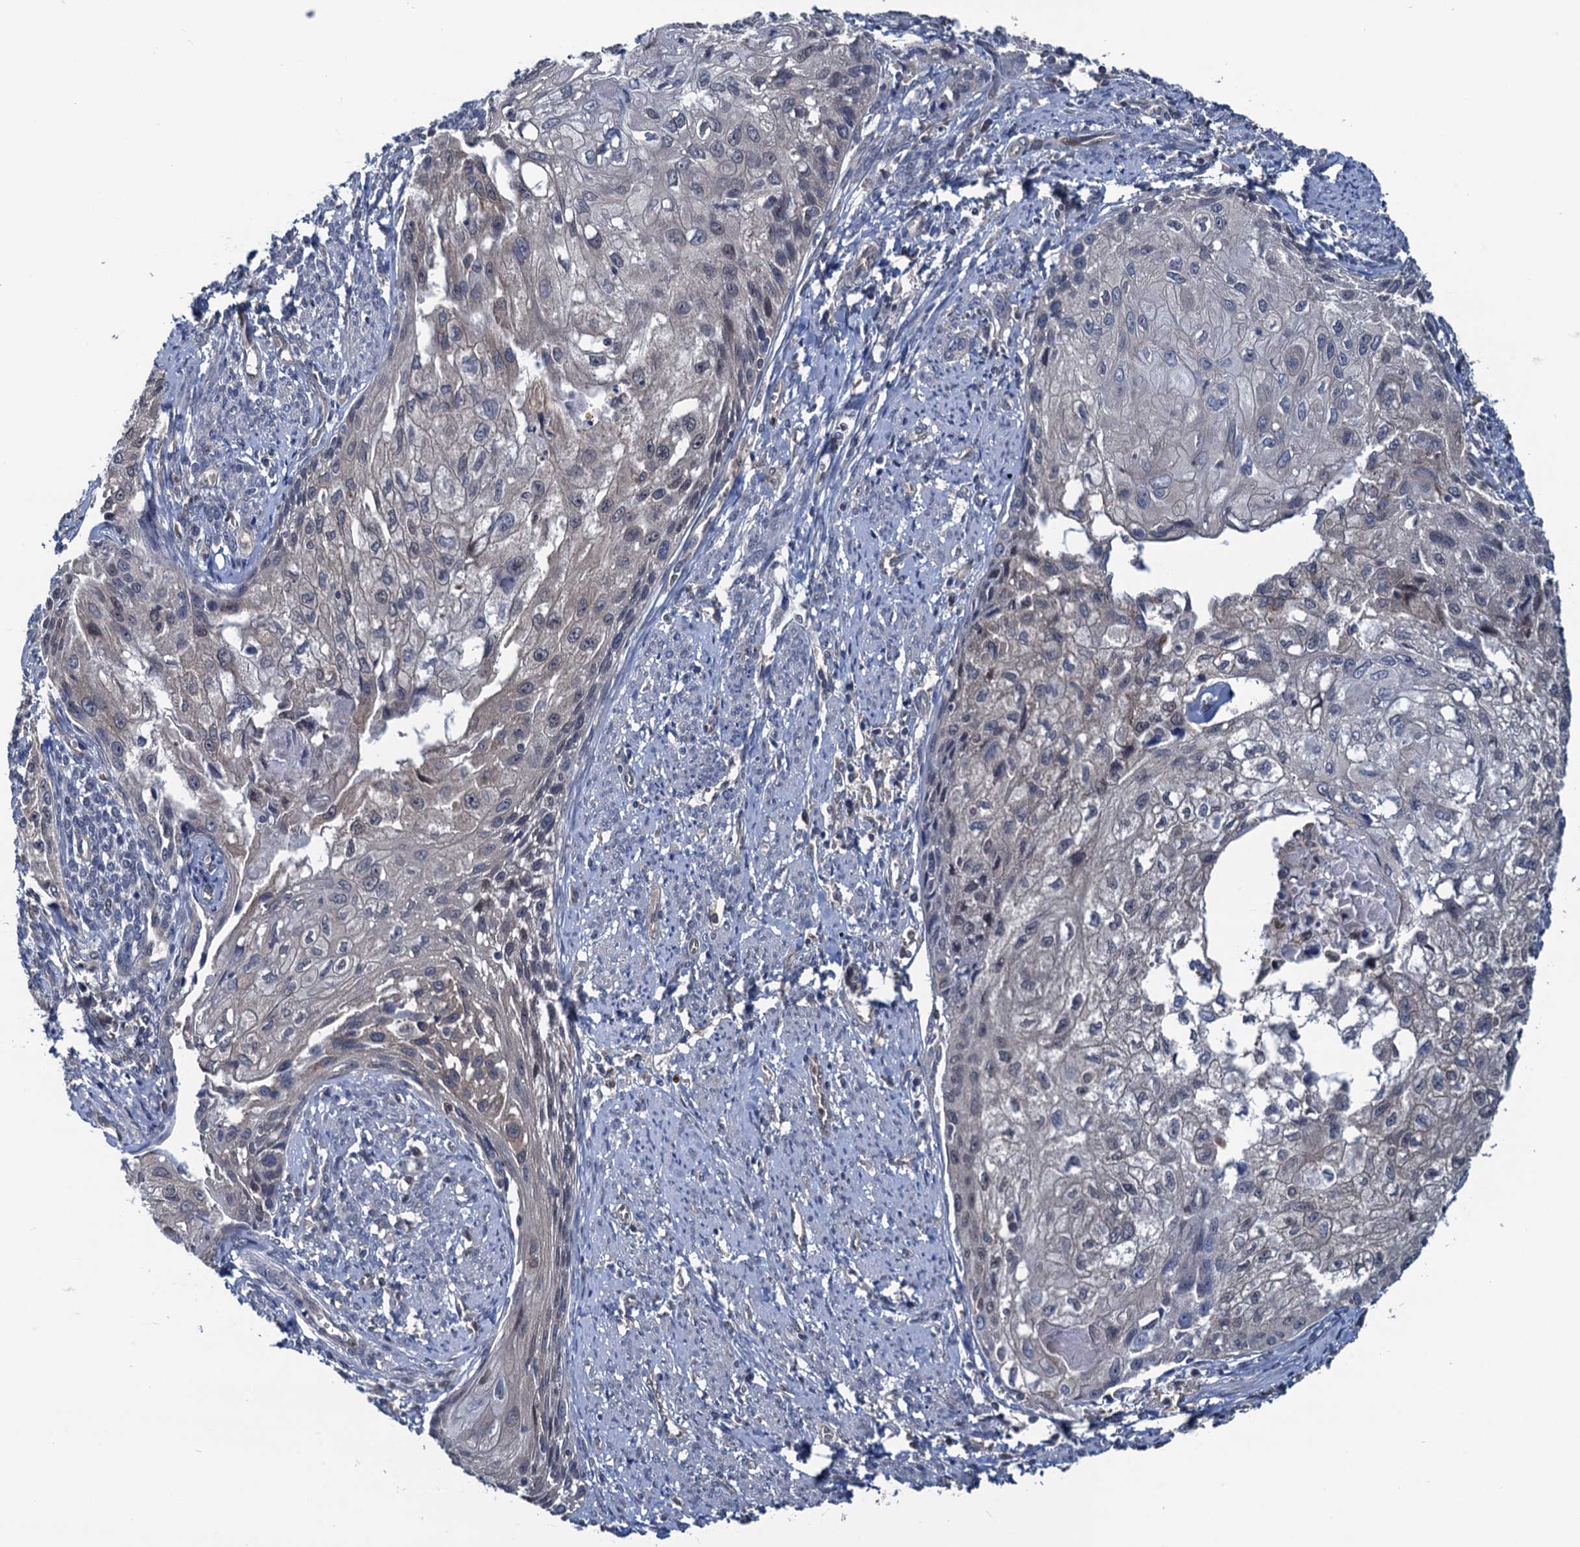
{"staining": {"intensity": "weak", "quantity": "<25%", "location": "cytoplasmic/membranous"}, "tissue": "cervical cancer", "cell_type": "Tumor cells", "image_type": "cancer", "snomed": [{"axis": "morphology", "description": "Squamous cell carcinoma, NOS"}, {"axis": "topography", "description": "Cervix"}], "caption": "DAB (3,3'-diaminobenzidine) immunohistochemical staining of squamous cell carcinoma (cervical) displays no significant positivity in tumor cells.", "gene": "RNF125", "patient": {"sex": "female", "age": 67}}